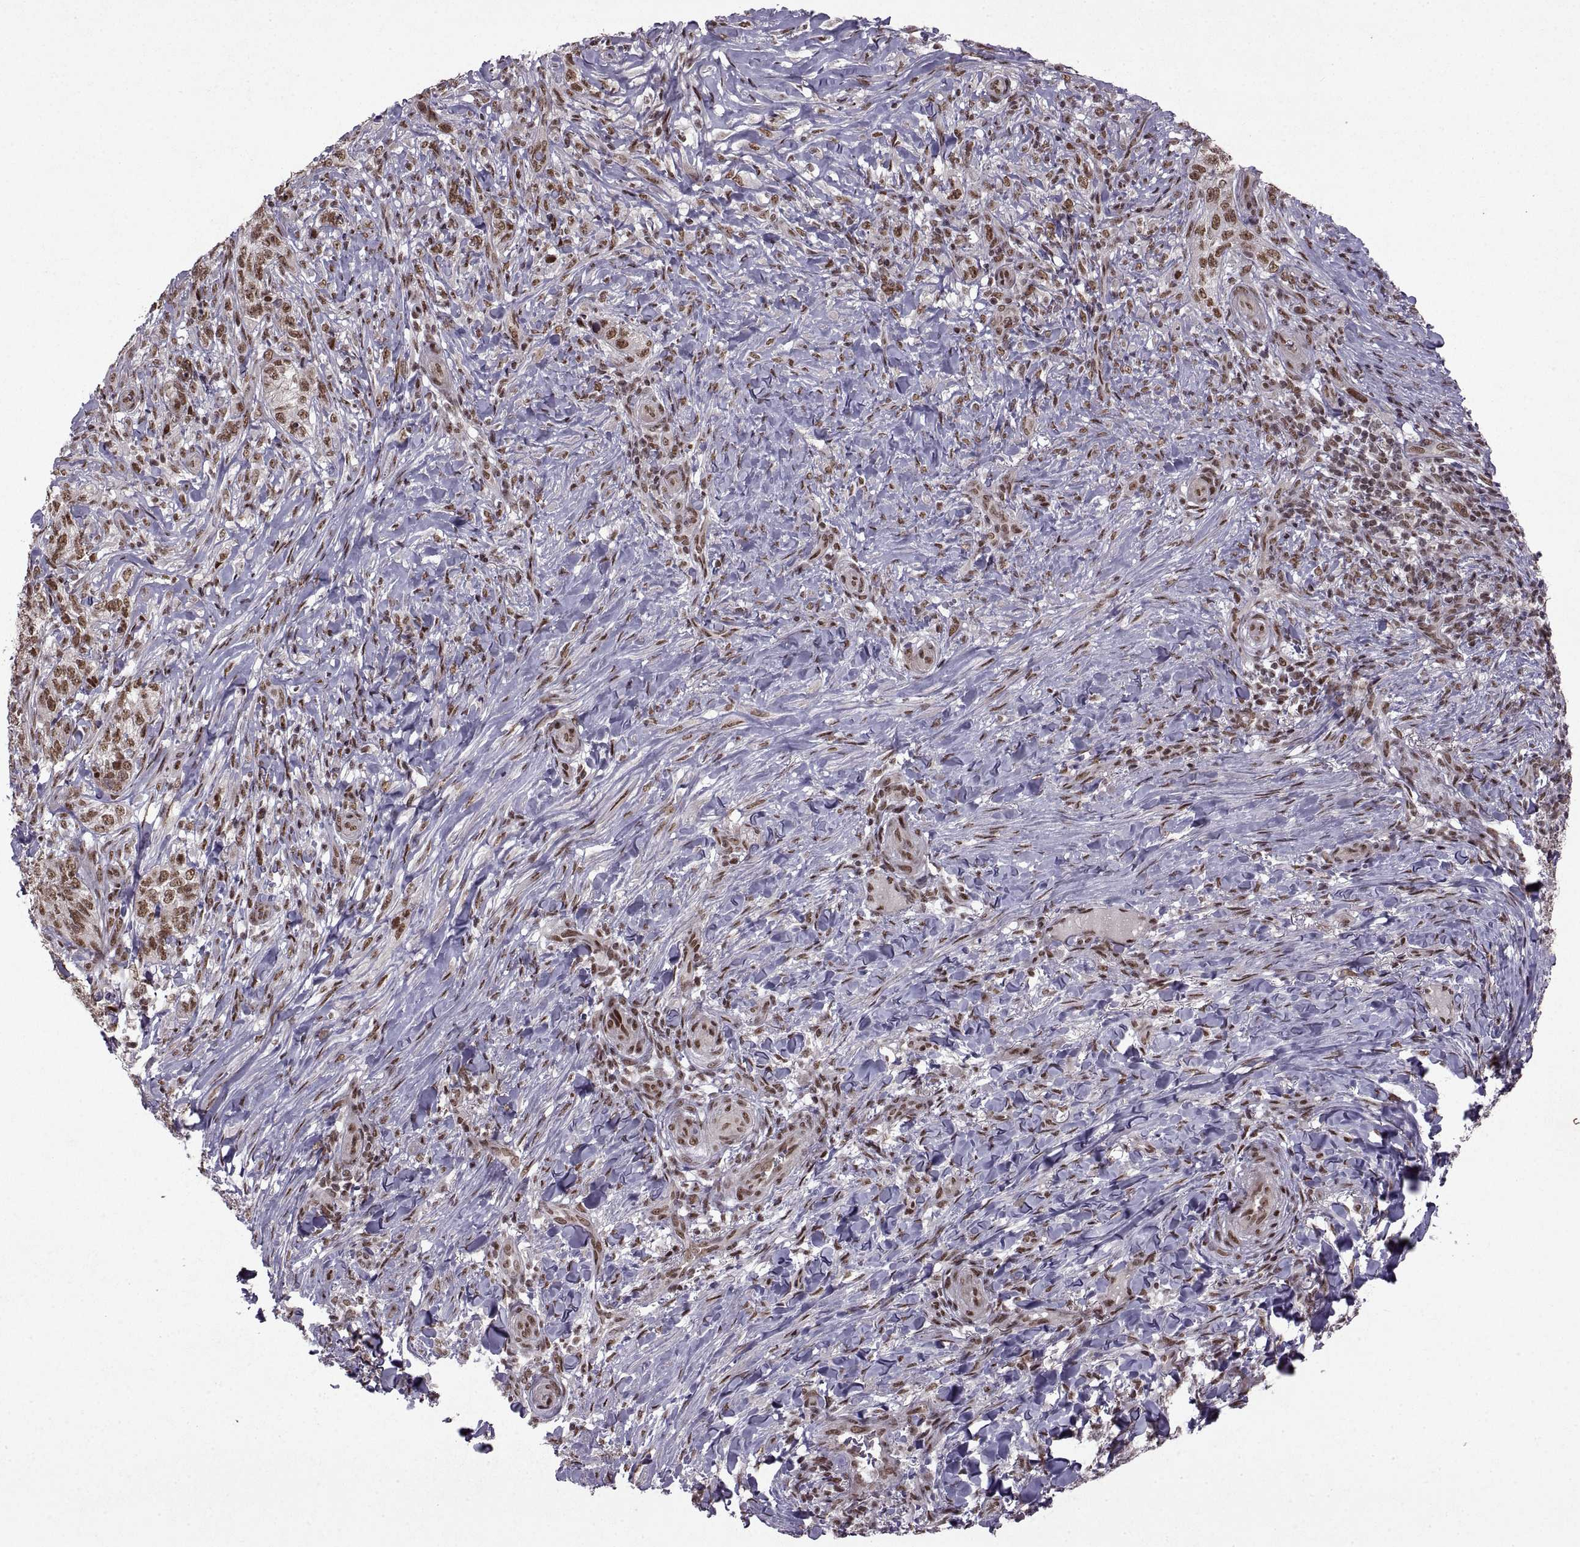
{"staining": {"intensity": "moderate", "quantity": ">75%", "location": "nuclear"}, "tissue": "skin cancer", "cell_type": "Tumor cells", "image_type": "cancer", "snomed": [{"axis": "morphology", "description": "Basal cell carcinoma"}, {"axis": "topography", "description": "Skin"}], "caption": "About >75% of tumor cells in human skin cancer (basal cell carcinoma) exhibit moderate nuclear protein staining as visualized by brown immunohistochemical staining.", "gene": "MT1E", "patient": {"sex": "female", "age": 69}}